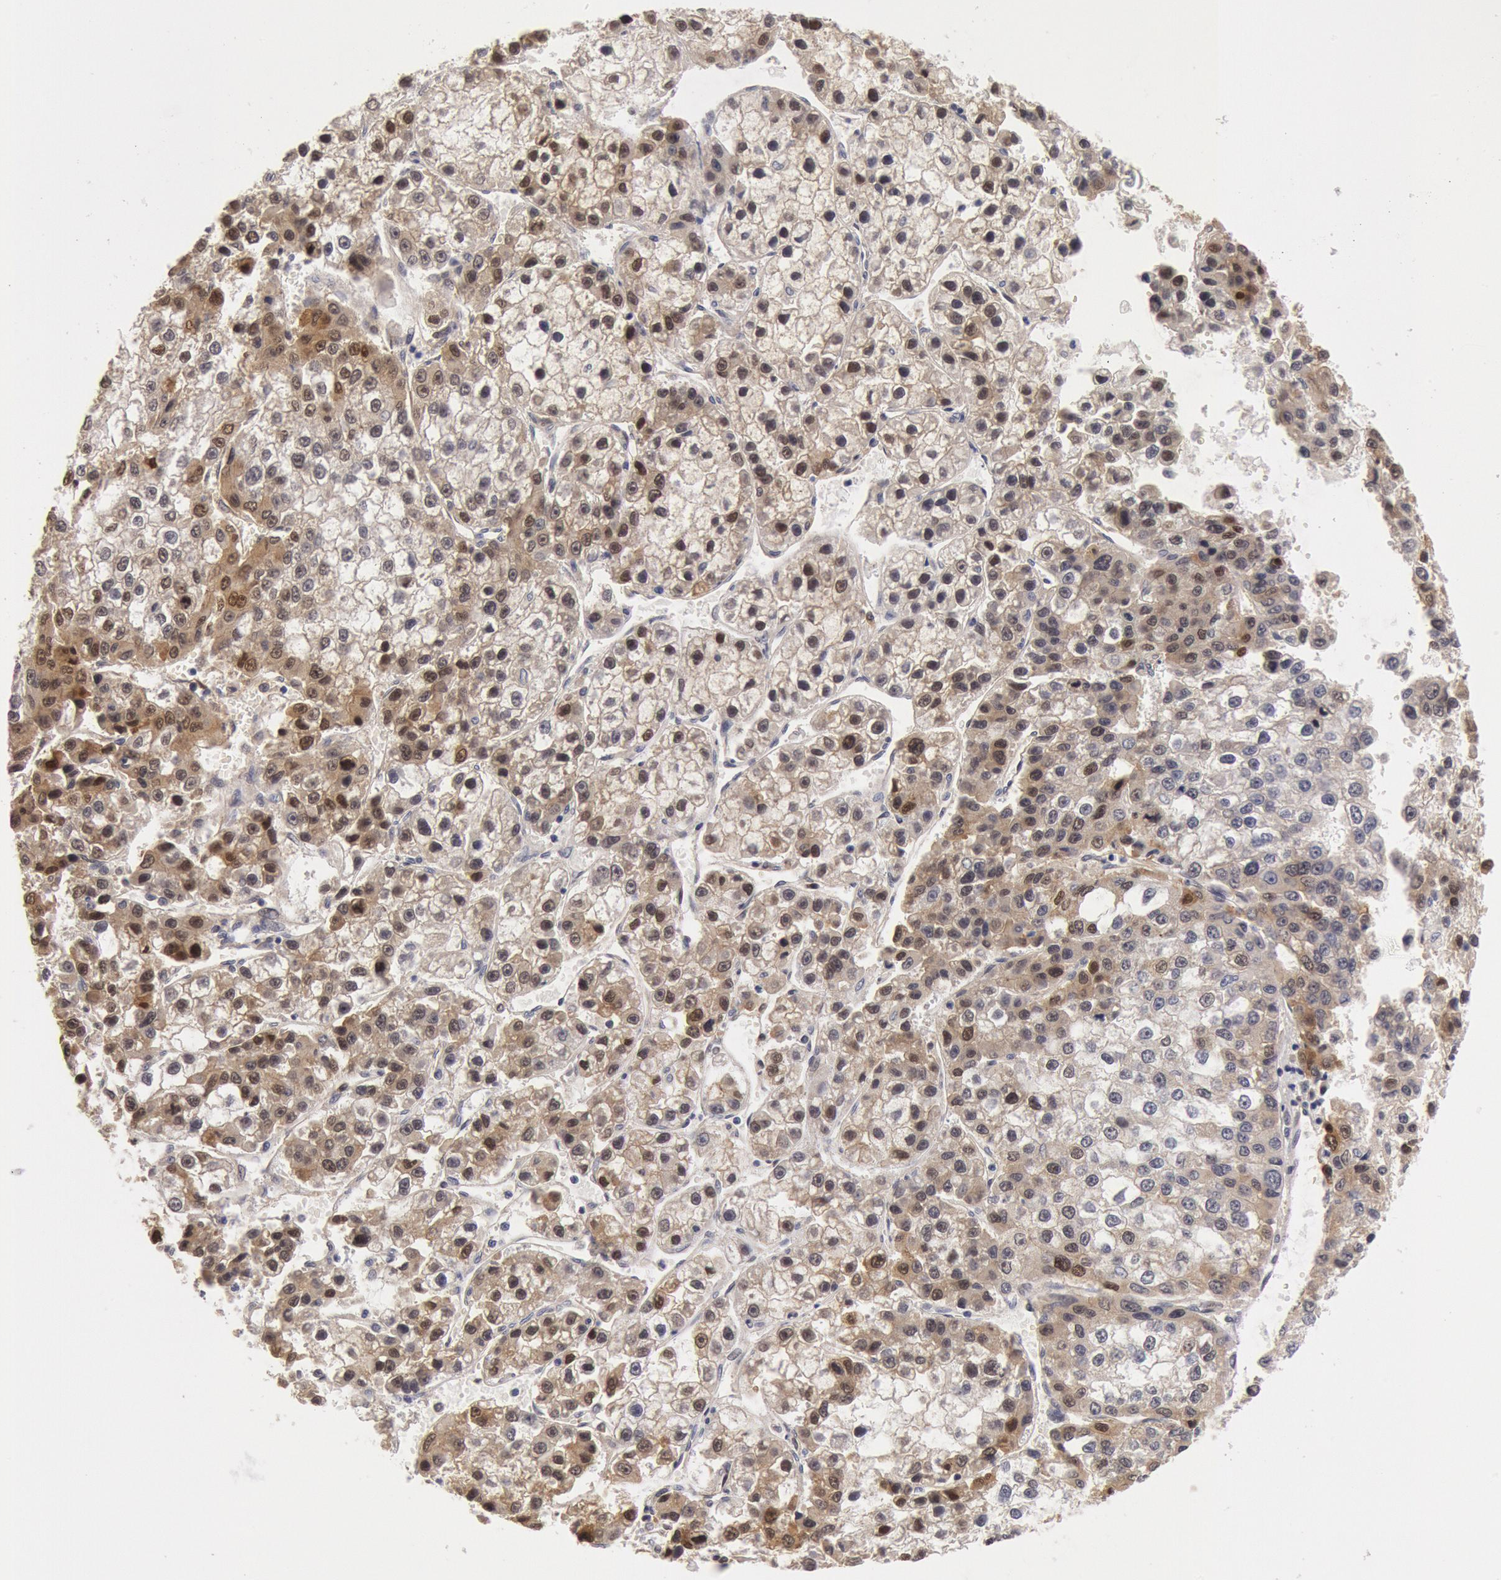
{"staining": {"intensity": "moderate", "quantity": "25%-75%", "location": "cytoplasmic/membranous,nuclear"}, "tissue": "liver cancer", "cell_type": "Tumor cells", "image_type": "cancer", "snomed": [{"axis": "morphology", "description": "Carcinoma, Hepatocellular, NOS"}, {"axis": "topography", "description": "Liver"}], "caption": "Liver hepatocellular carcinoma tissue reveals moderate cytoplasmic/membranous and nuclear expression in about 25%-75% of tumor cells, visualized by immunohistochemistry. Nuclei are stained in blue.", "gene": "DNAJA1", "patient": {"sex": "female", "age": 66}}